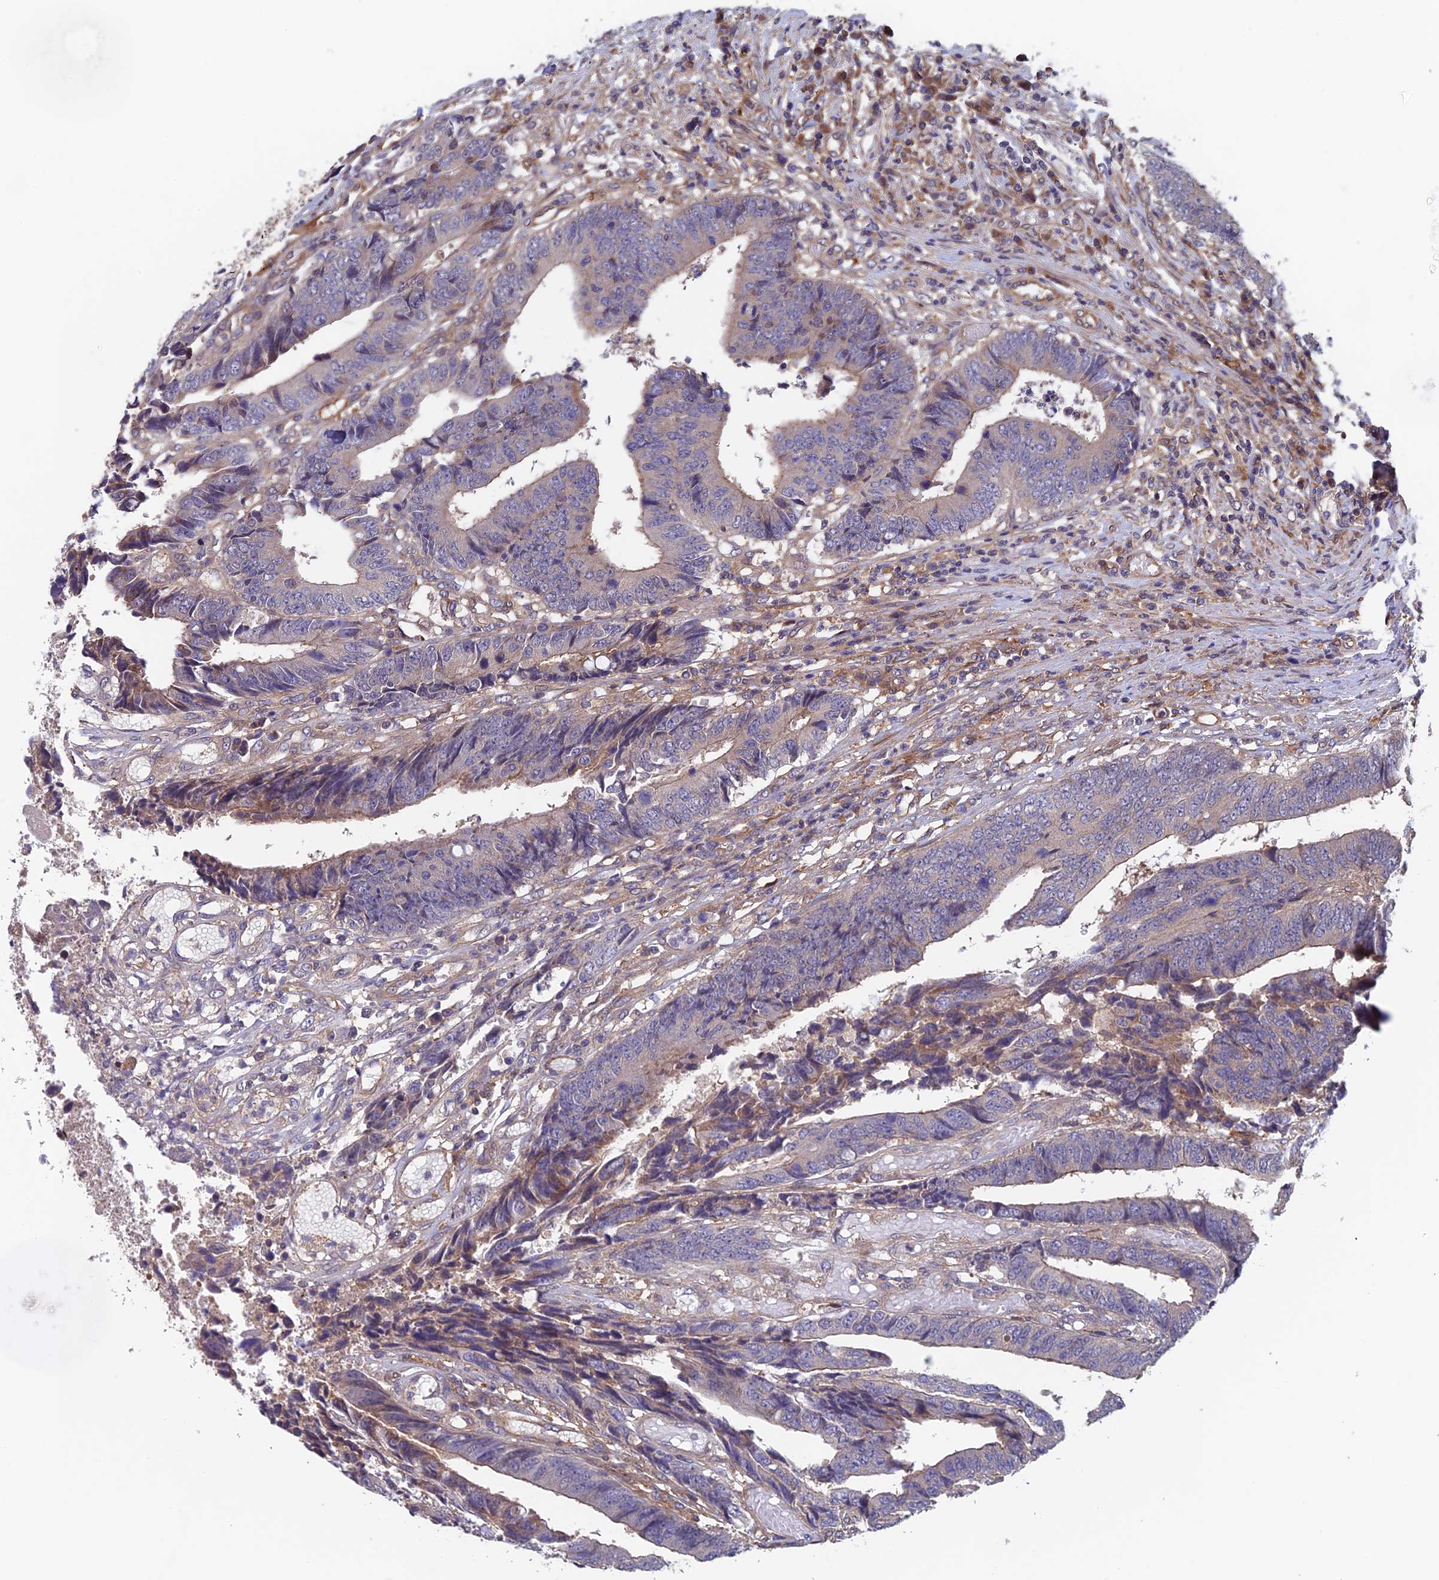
{"staining": {"intensity": "weak", "quantity": "<25%", "location": "cytoplasmic/membranous"}, "tissue": "colorectal cancer", "cell_type": "Tumor cells", "image_type": "cancer", "snomed": [{"axis": "morphology", "description": "Adenocarcinoma, NOS"}, {"axis": "topography", "description": "Rectum"}], "caption": "Tumor cells are negative for protein expression in human adenocarcinoma (colorectal). Brightfield microscopy of immunohistochemistry (IHC) stained with DAB (3,3'-diaminobenzidine) (brown) and hematoxylin (blue), captured at high magnification.", "gene": "NUDT16L1", "patient": {"sex": "male", "age": 84}}